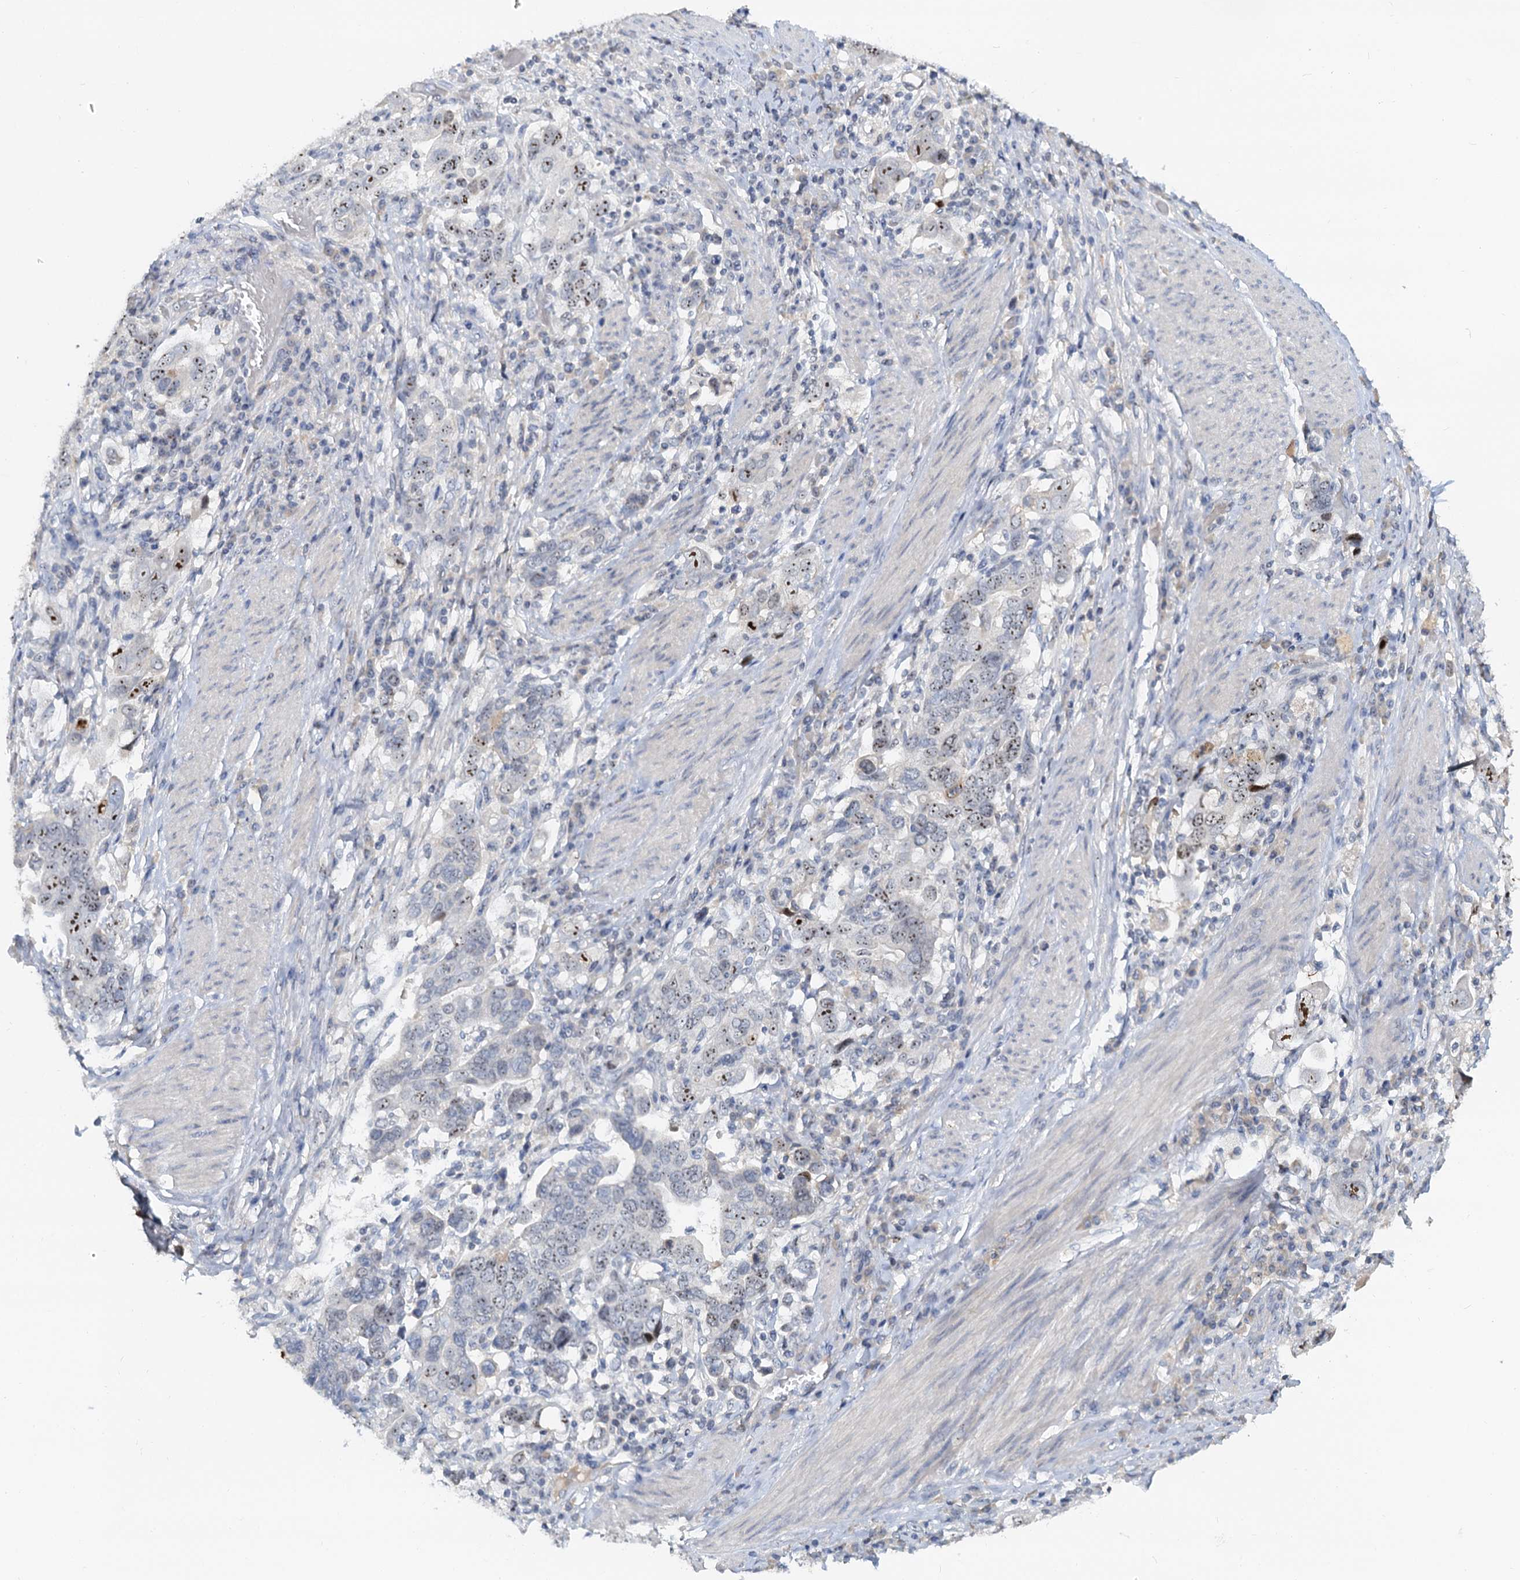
{"staining": {"intensity": "moderate", "quantity": "25%-75%", "location": "nuclear"}, "tissue": "stomach cancer", "cell_type": "Tumor cells", "image_type": "cancer", "snomed": [{"axis": "morphology", "description": "Adenocarcinoma, NOS"}, {"axis": "topography", "description": "Stomach, upper"}], "caption": "Immunohistochemical staining of human stomach cancer demonstrates medium levels of moderate nuclear positivity in approximately 25%-75% of tumor cells.", "gene": "NOP2", "patient": {"sex": "male", "age": 62}}